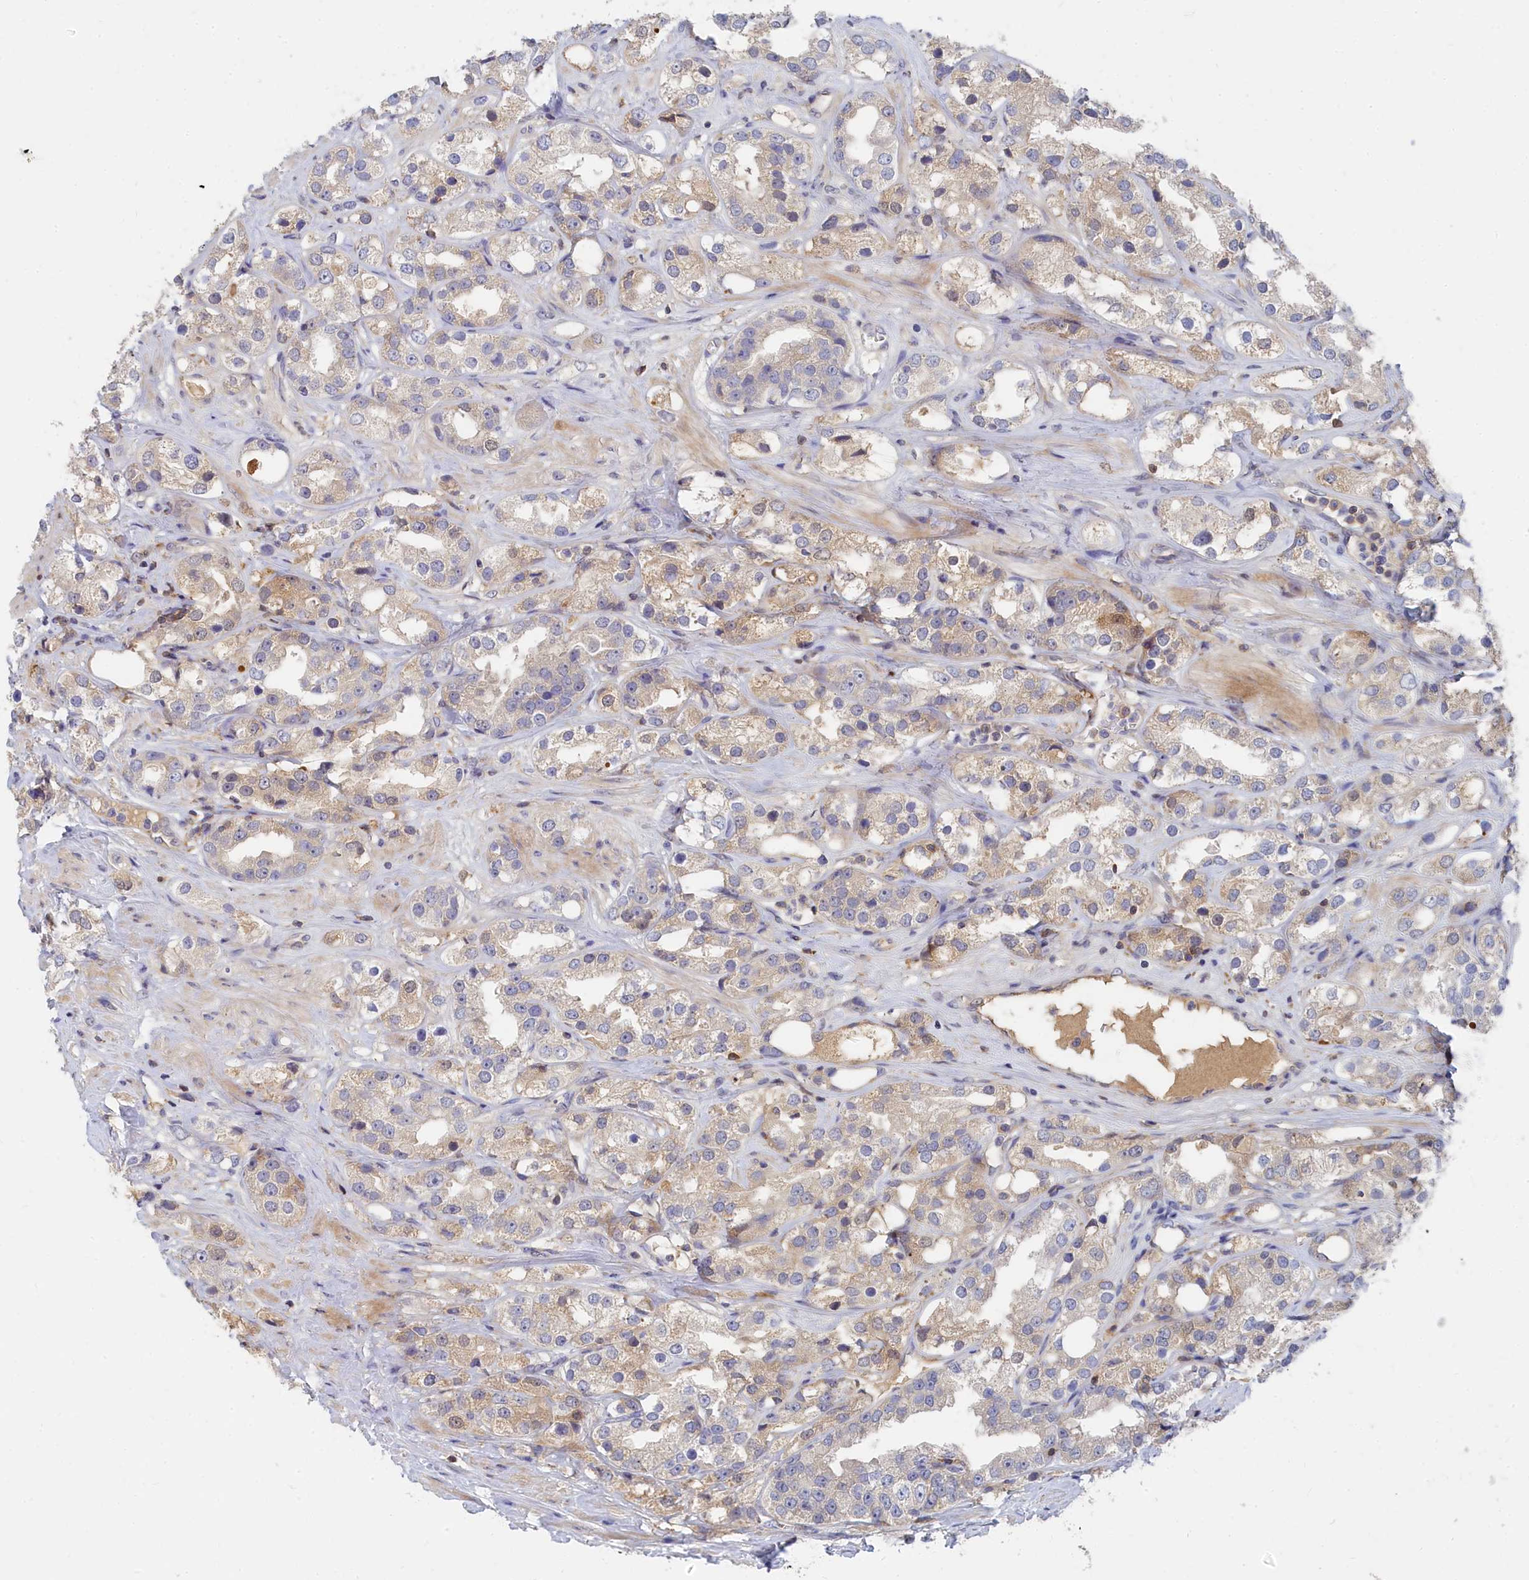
{"staining": {"intensity": "negative", "quantity": "none", "location": "none"}, "tissue": "prostate cancer", "cell_type": "Tumor cells", "image_type": "cancer", "snomed": [{"axis": "morphology", "description": "Adenocarcinoma, NOS"}, {"axis": "topography", "description": "Prostate"}], "caption": "Prostate adenocarcinoma was stained to show a protein in brown. There is no significant positivity in tumor cells.", "gene": "SPATA5L1", "patient": {"sex": "male", "age": 79}}